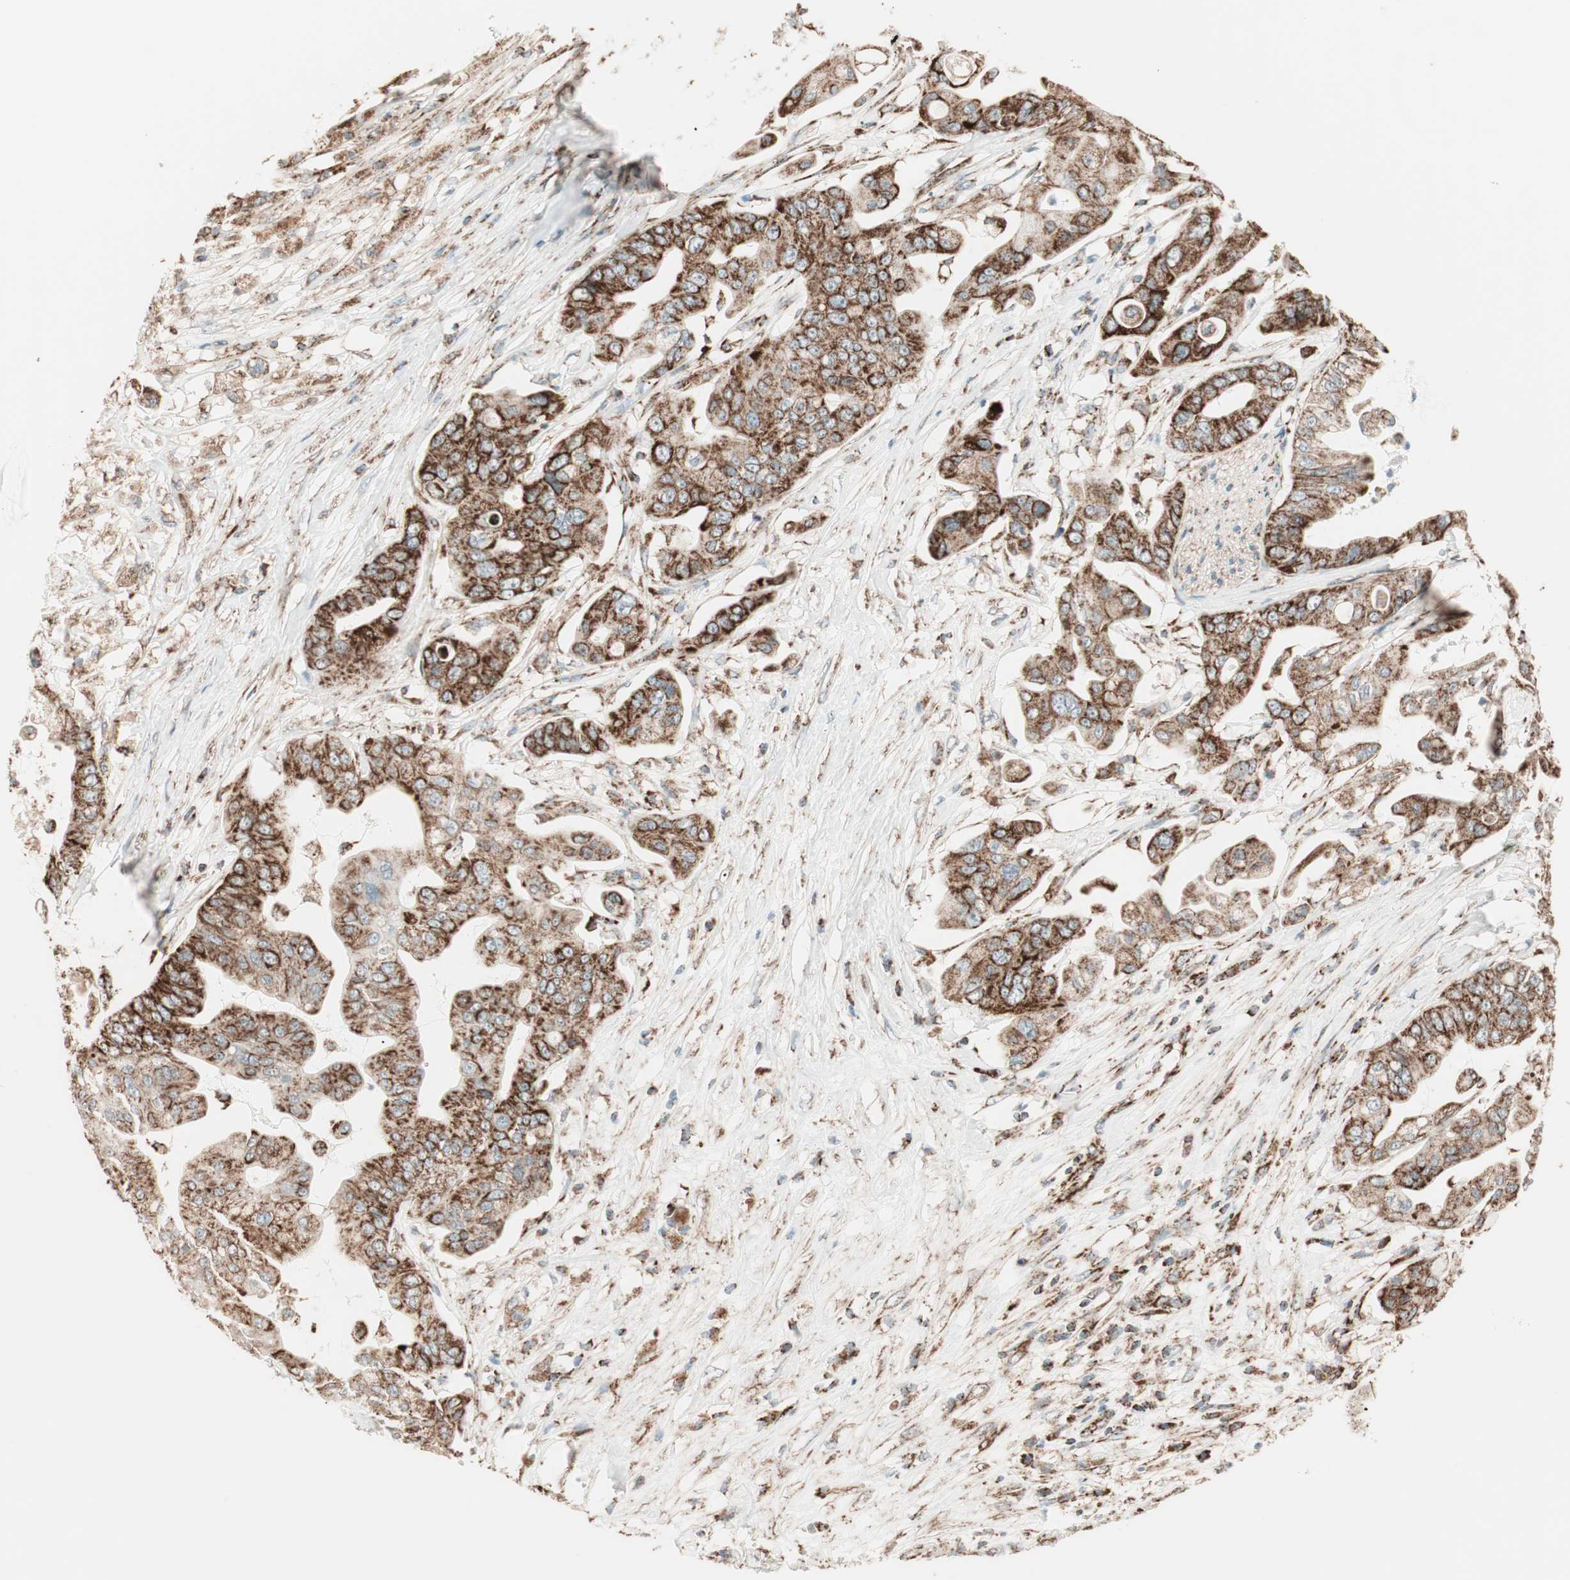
{"staining": {"intensity": "strong", "quantity": ">75%", "location": "cytoplasmic/membranous"}, "tissue": "pancreatic cancer", "cell_type": "Tumor cells", "image_type": "cancer", "snomed": [{"axis": "morphology", "description": "Adenocarcinoma, NOS"}, {"axis": "topography", "description": "Pancreas"}], "caption": "Approximately >75% of tumor cells in human pancreatic cancer display strong cytoplasmic/membranous protein staining as visualized by brown immunohistochemical staining.", "gene": "TOMM22", "patient": {"sex": "female", "age": 75}}